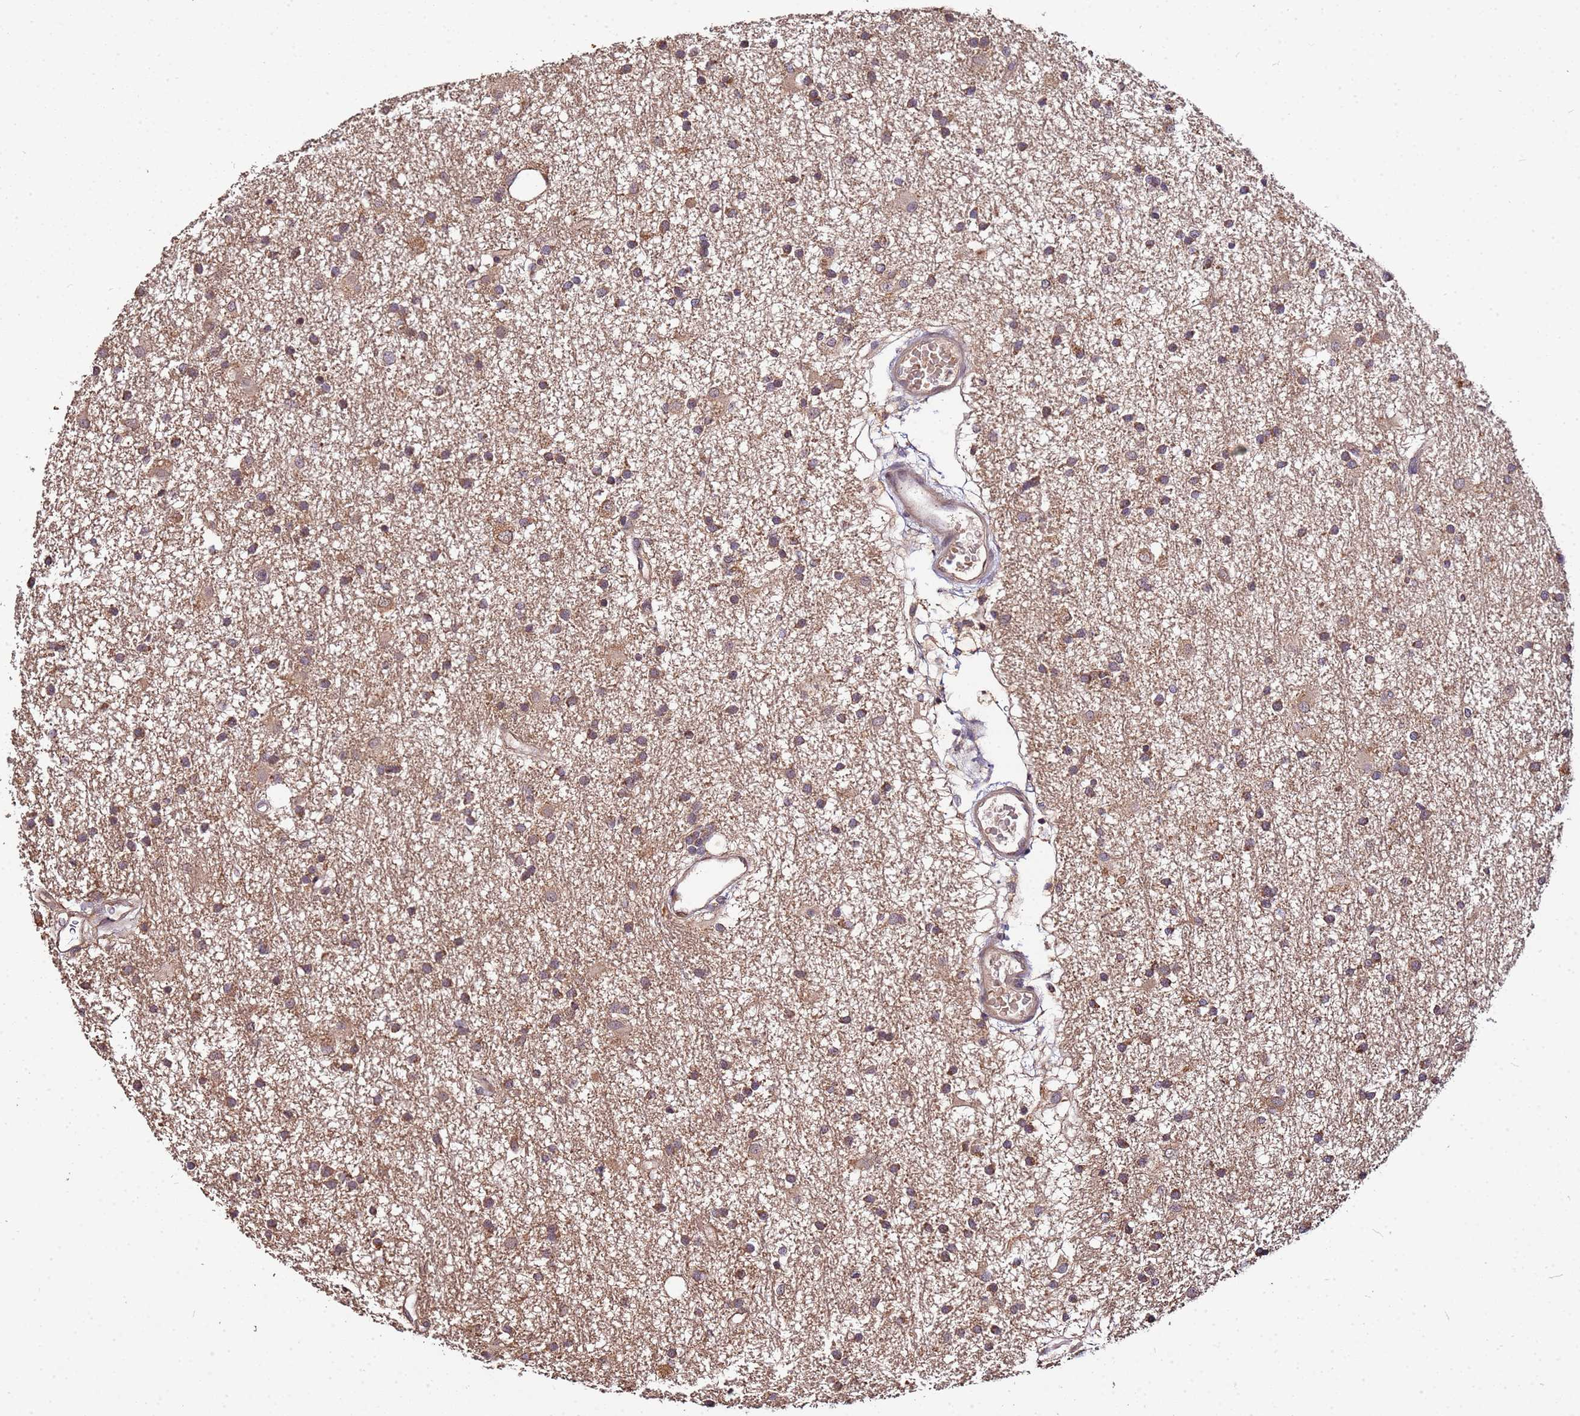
{"staining": {"intensity": "moderate", "quantity": ">75%", "location": "cytoplasmic/membranous"}, "tissue": "glioma", "cell_type": "Tumor cells", "image_type": "cancer", "snomed": [{"axis": "morphology", "description": "Glioma, malignant, High grade"}, {"axis": "topography", "description": "Brain"}], "caption": "Human malignant high-grade glioma stained with a brown dye exhibits moderate cytoplasmic/membranous positive expression in approximately >75% of tumor cells.", "gene": "GSPT2", "patient": {"sex": "male", "age": 77}}